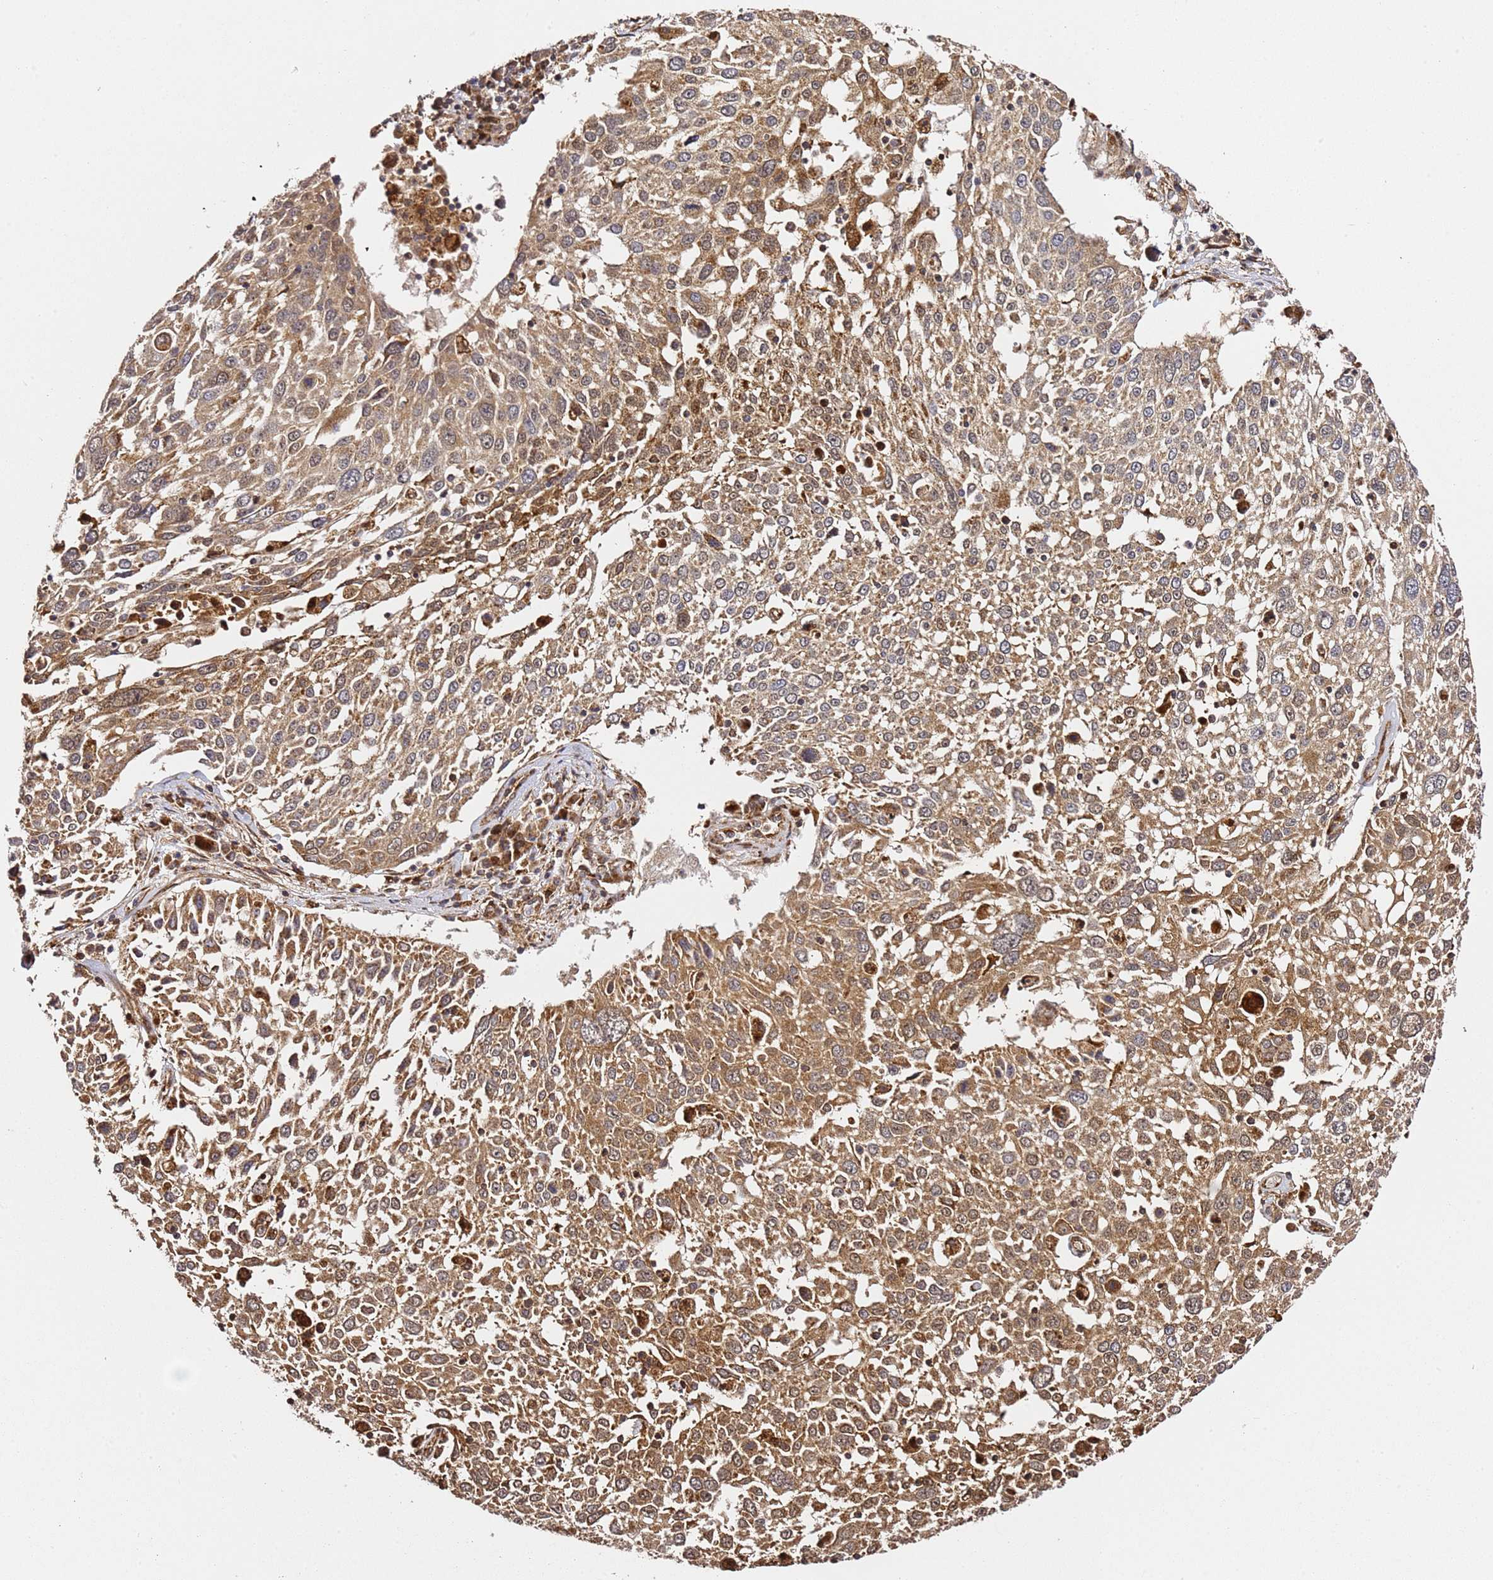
{"staining": {"intensity": "moderate", "quantity": ">75%", "location": "cytoplasmic/membranous"}, "tissue": "lung cancer", "cell_type": "Tumor cells", "image_type": "cancer", "snomed": [{"axis": "morphology", "description": "Squamous cell carcinoma, NOS"}, {"axis": "topography", "description": "Lung"}], "caption": "IHC histopathology image of neoplastic tissue: human lung cancer (squamous cell carcinoma) stained using IHC exhibits medium levels of moderate protein expression localized specifically in the cytoplasmic/membranous of tumor cells, appearing as a cytoplasmic/membranous brown color.", "gene": "SMOX", "patient": {"sex": "male", "age": 65}}